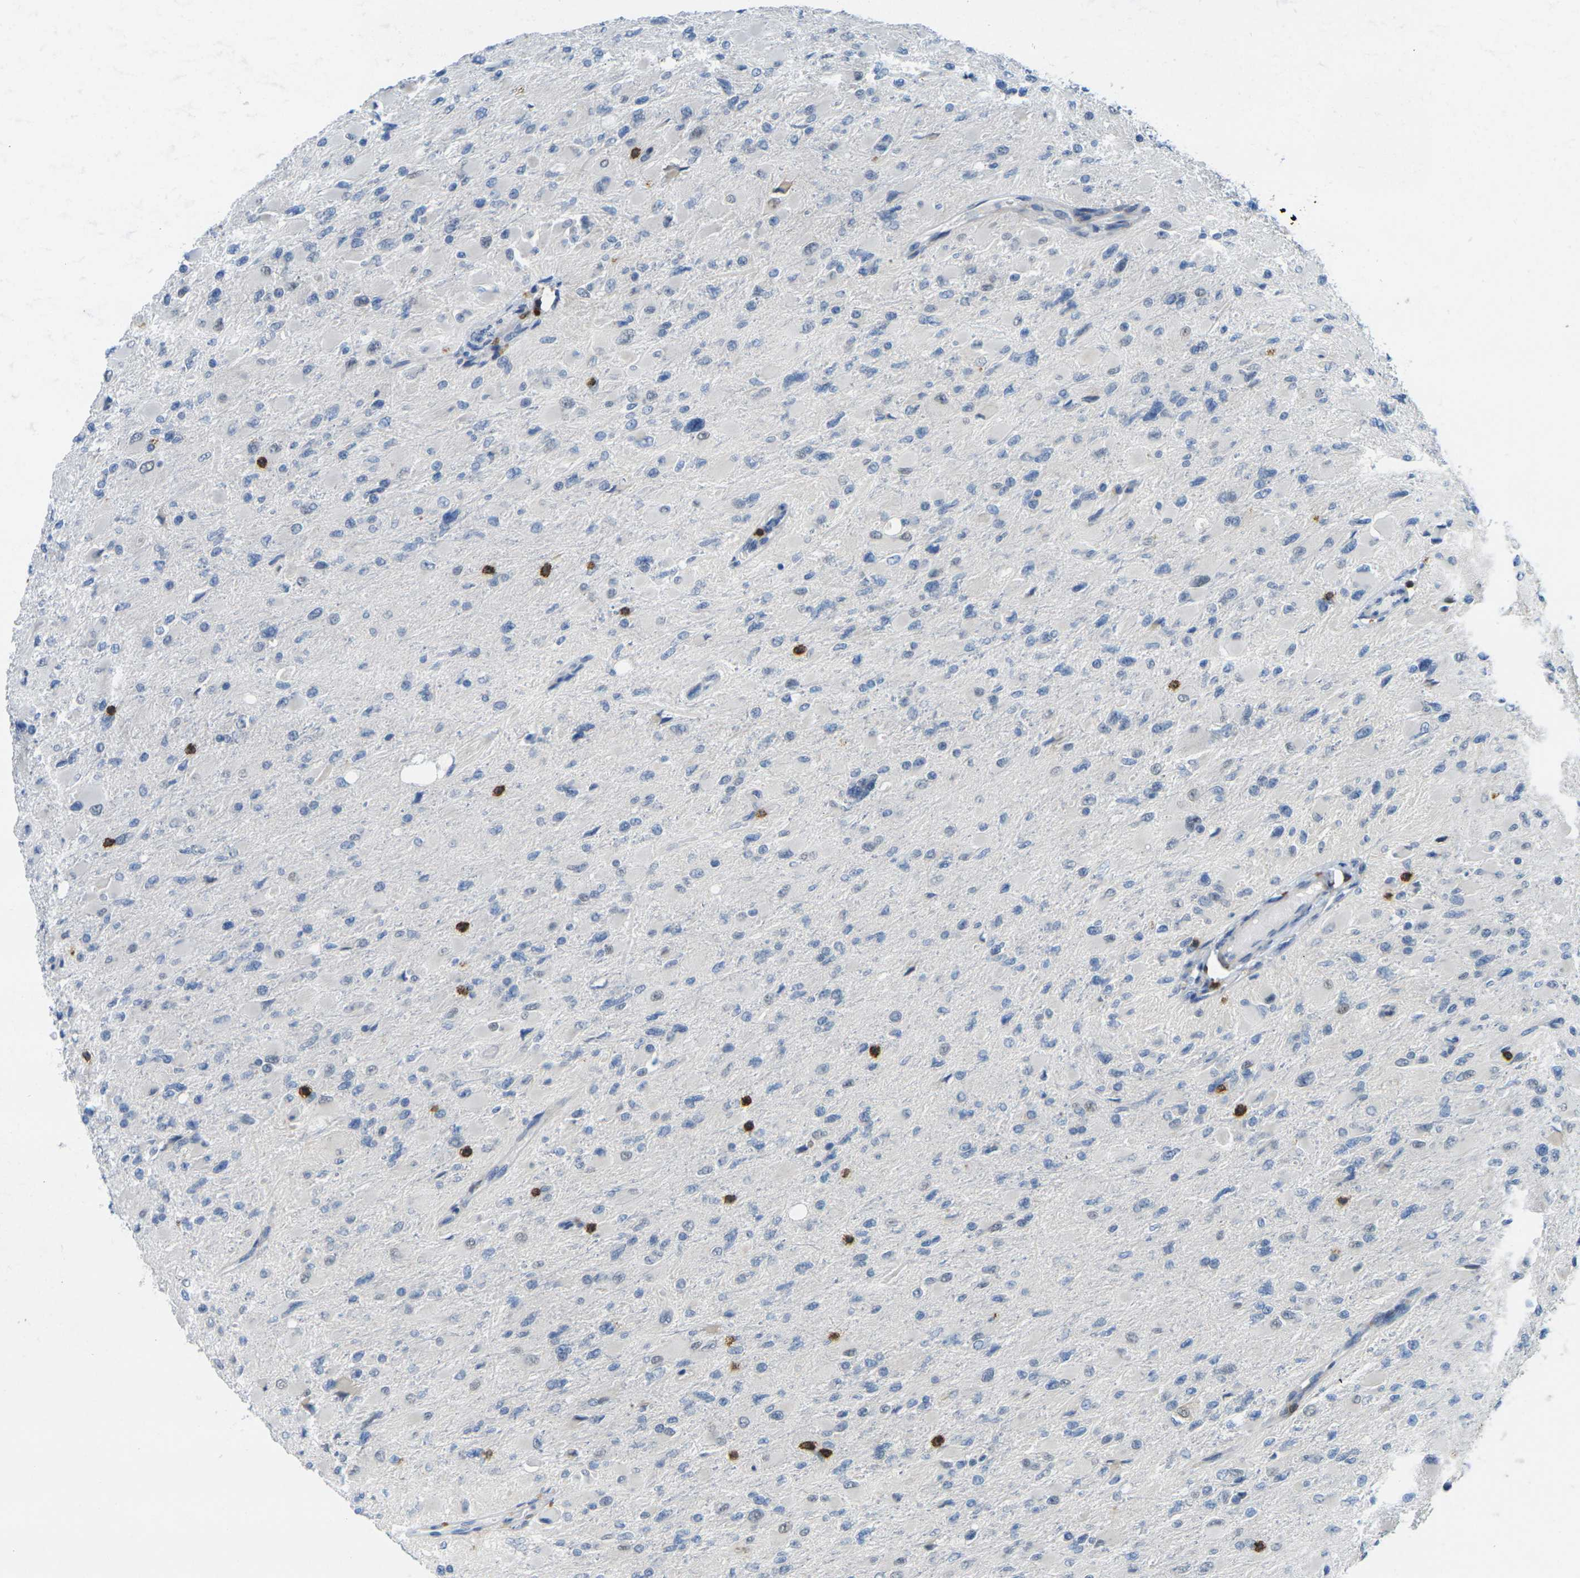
{"staining": {"intensity": "negative", "quantity": "none", "location": "none"}, "tissue": "glioma", "cell_type": "Tumor cells", "image_type": "cancer", "snomed": [{"axis": "morphology", "description": "Glioma, malignant, High grade"}, {"axis": "topography", "description": "Cerebral cortex"}], "caption": "Histopathology image shows no significant protein staining in tumor cells of glioma.", "gene": "CD3D", "patient": {"sex": "female", "age": 36}}